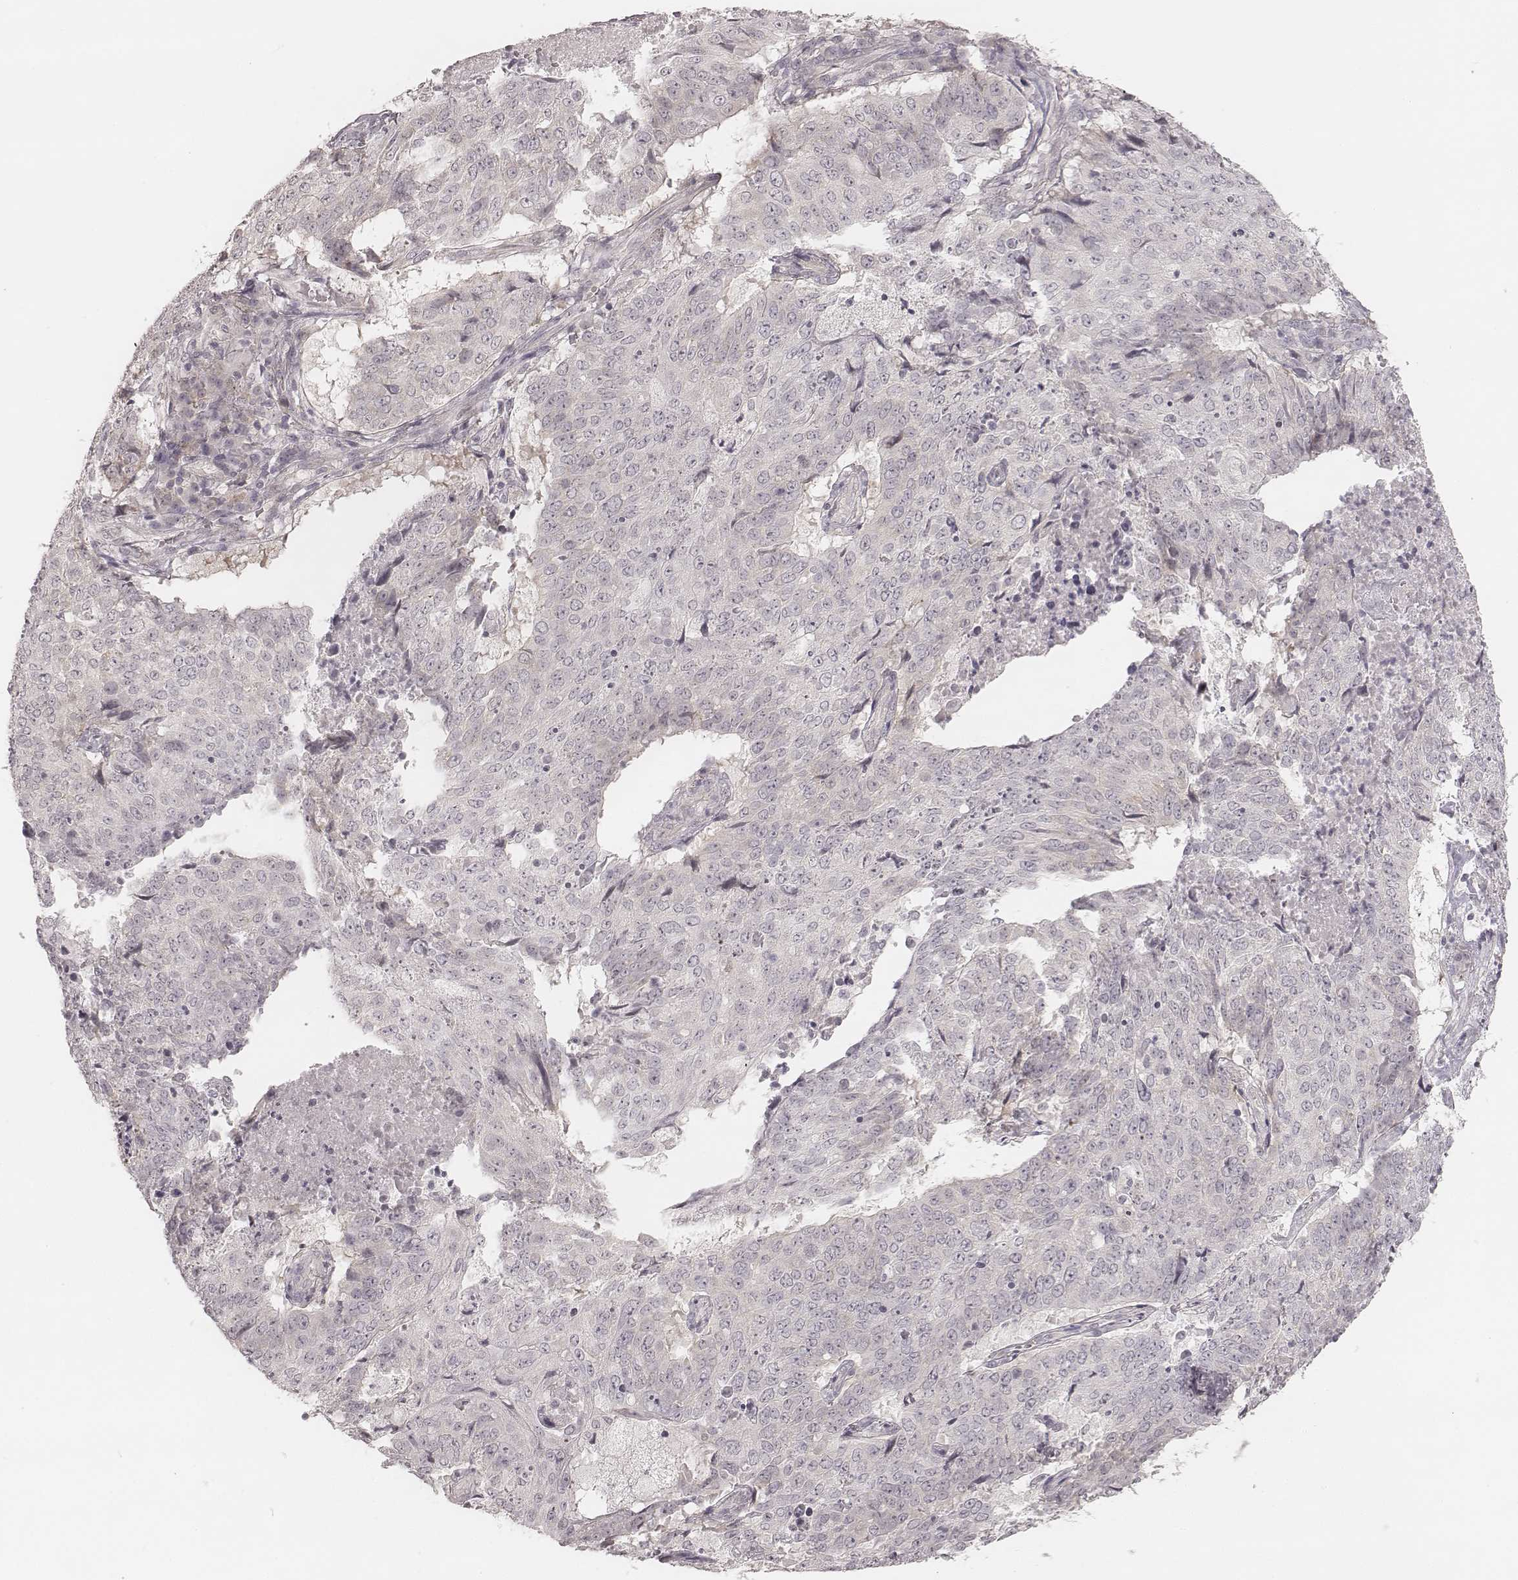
{"staining": {"intensity": "negative", "quantity": "none", "location": "none"}, "tissue": "lung cancer", "cell_type": "Tumor cells", "image_type": "cancer", "snomed": [{"axis": "morphology", "description": "Normal tissue, NOS"}, {"axis": "morphology", "description": "Squamous cell carcinoma, NOS"}, {"axis": "topography", "description": "Bronchus"}, {"axis": "topography", "description": "Lung"}], "caption": "This is an IHC histopathology image of lung squamous cell carcinoma. There is no expression in tumor cells.", "gene": "ACACB", "patient": {"sex": "male", "age": 64}}